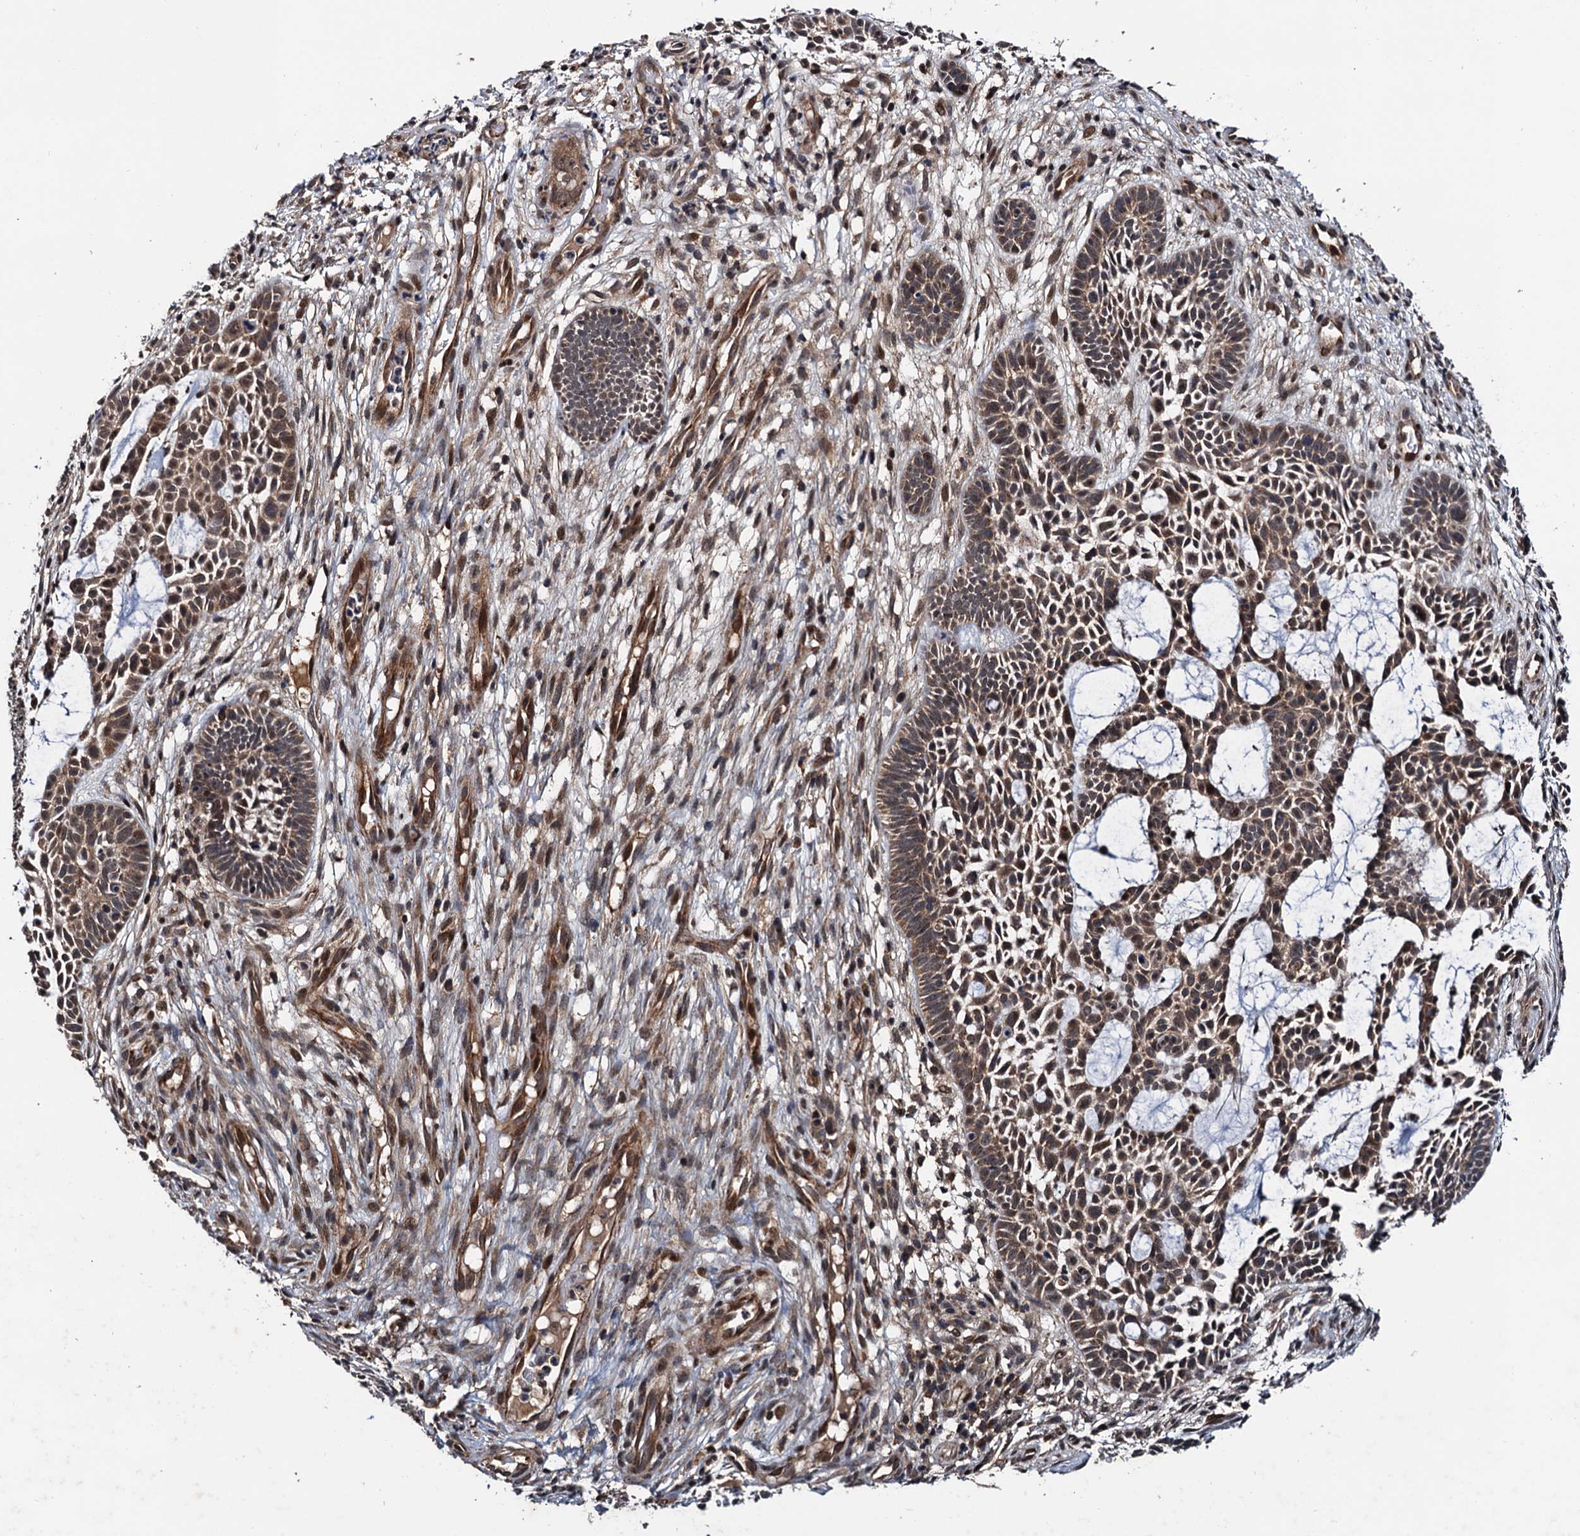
{"staining": {"intensity": "moderate", "quantity": ">75%", "location": "cytoplasmic/membranous"}, "tissue": "skin cancer", "cell_type": "Tumor cells", "image_type": "cancer", "snomed": [{"axis": "morphology", "description": "Basal cell carcinoma"}, {"axis": "topography", "description": "Skin"}], "caption": "A photomicrograph of human basal cell carcinoma (skin) stained for a protein displays moderate cytoplasmic/membranous brown staining in tumor cells. (IHC, brightfield microscopy, high magnification).", "gene": "NAA16", "patient": {"sex": "male", "age": 89}}